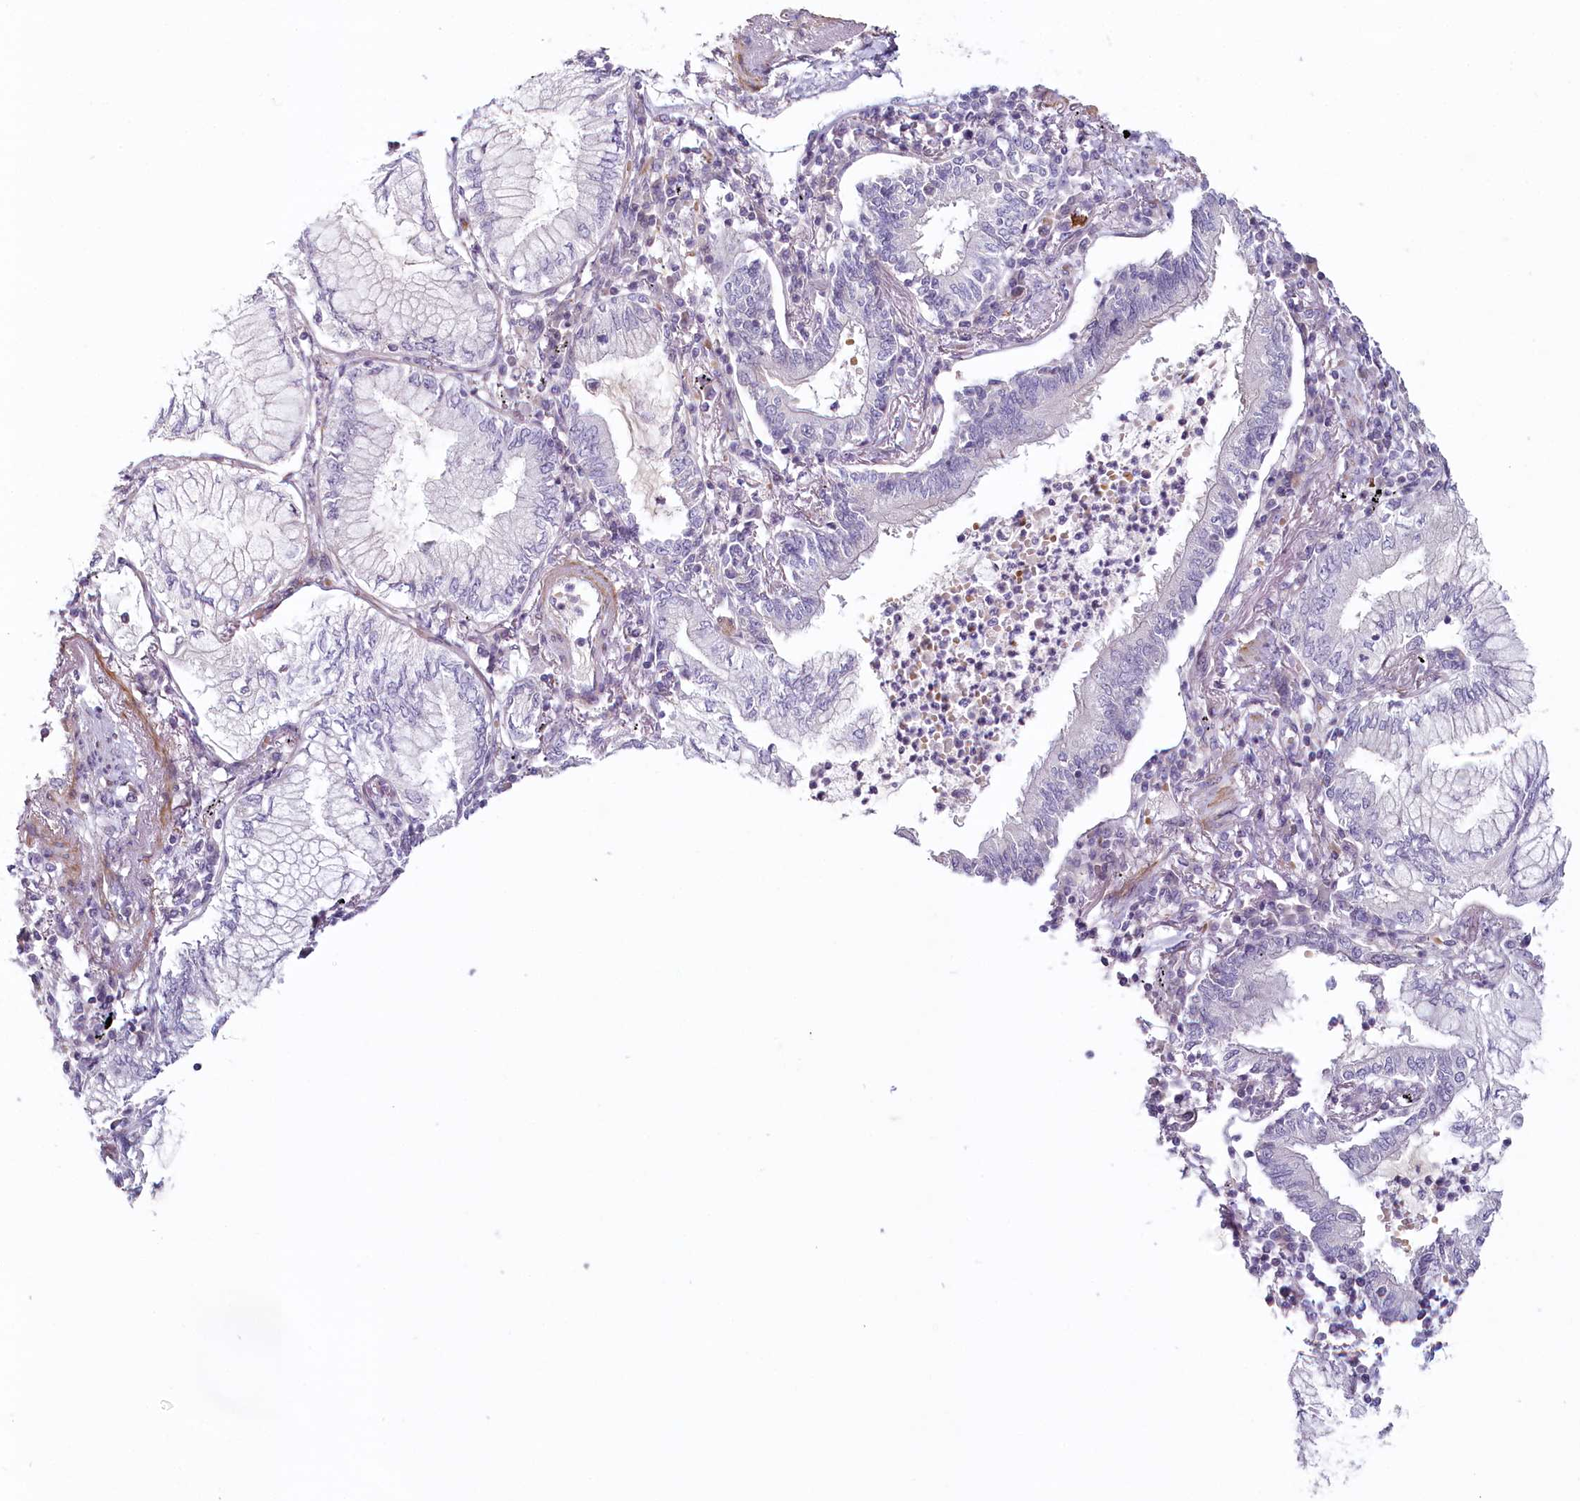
{"staining": {"intensity": "negative", "quantity": "none", "location": "none"}, "tissue": "lung cancer", "cell_type": "Tumor cells", "image_type": "cancer", "snomed": [{"axis": "morphology", "description": "Adenocarcinoma, NOS"}, {"axis": "topography", "description": "Lung"}], "caption": "Lung cancer (adenocarcinoma) stained for a protein using immunohistochemistry reveals no positivity tumor cells.", "gene": "FAM204A", "patient": {"sex": "female", "age": 70}}